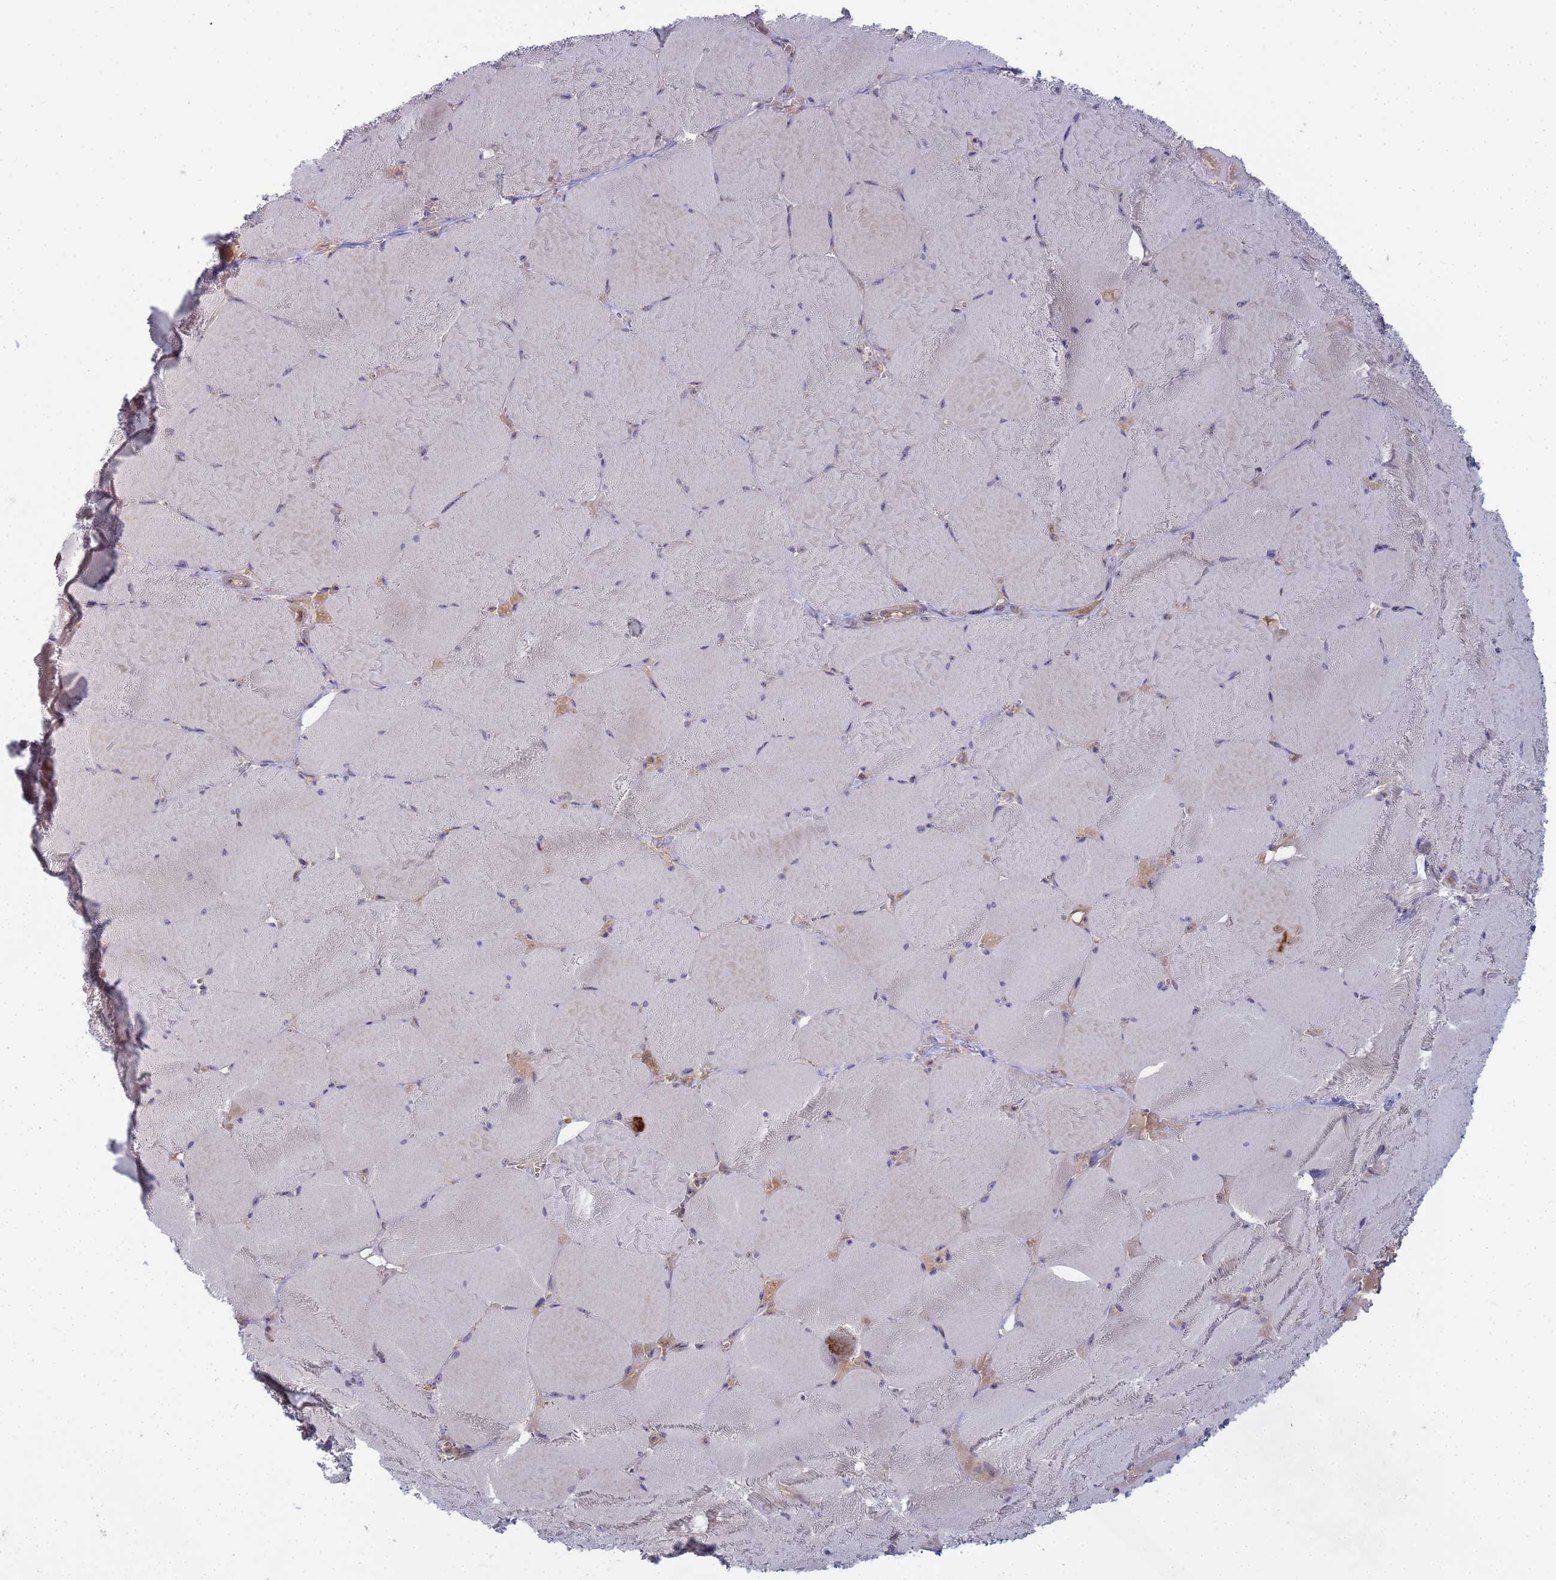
{"staining": {"intensity": "weak", "quantity": "25%-75%", "location": "cytoplasmic/membranous"}, "tissue": "skeletal muscle", "cell_type": "Myocytes", "image_type": "normal", "snomed": [{"axis": "morphology", "description": "Normal tissue, NOS"}, {"axis": "topography", "description": "Skeletal muscle"}, {"axis": "topography", "description": "Head-Neck"}], "caption": "Immunohistochemistry of benign human skeletal muscle reveals low levels of weak cytoplasmic/membranous expression in approximately 25%-75% of myocytes.", "gene": "SHARPIN", "patient": {"sex": "male", "age": 66}}